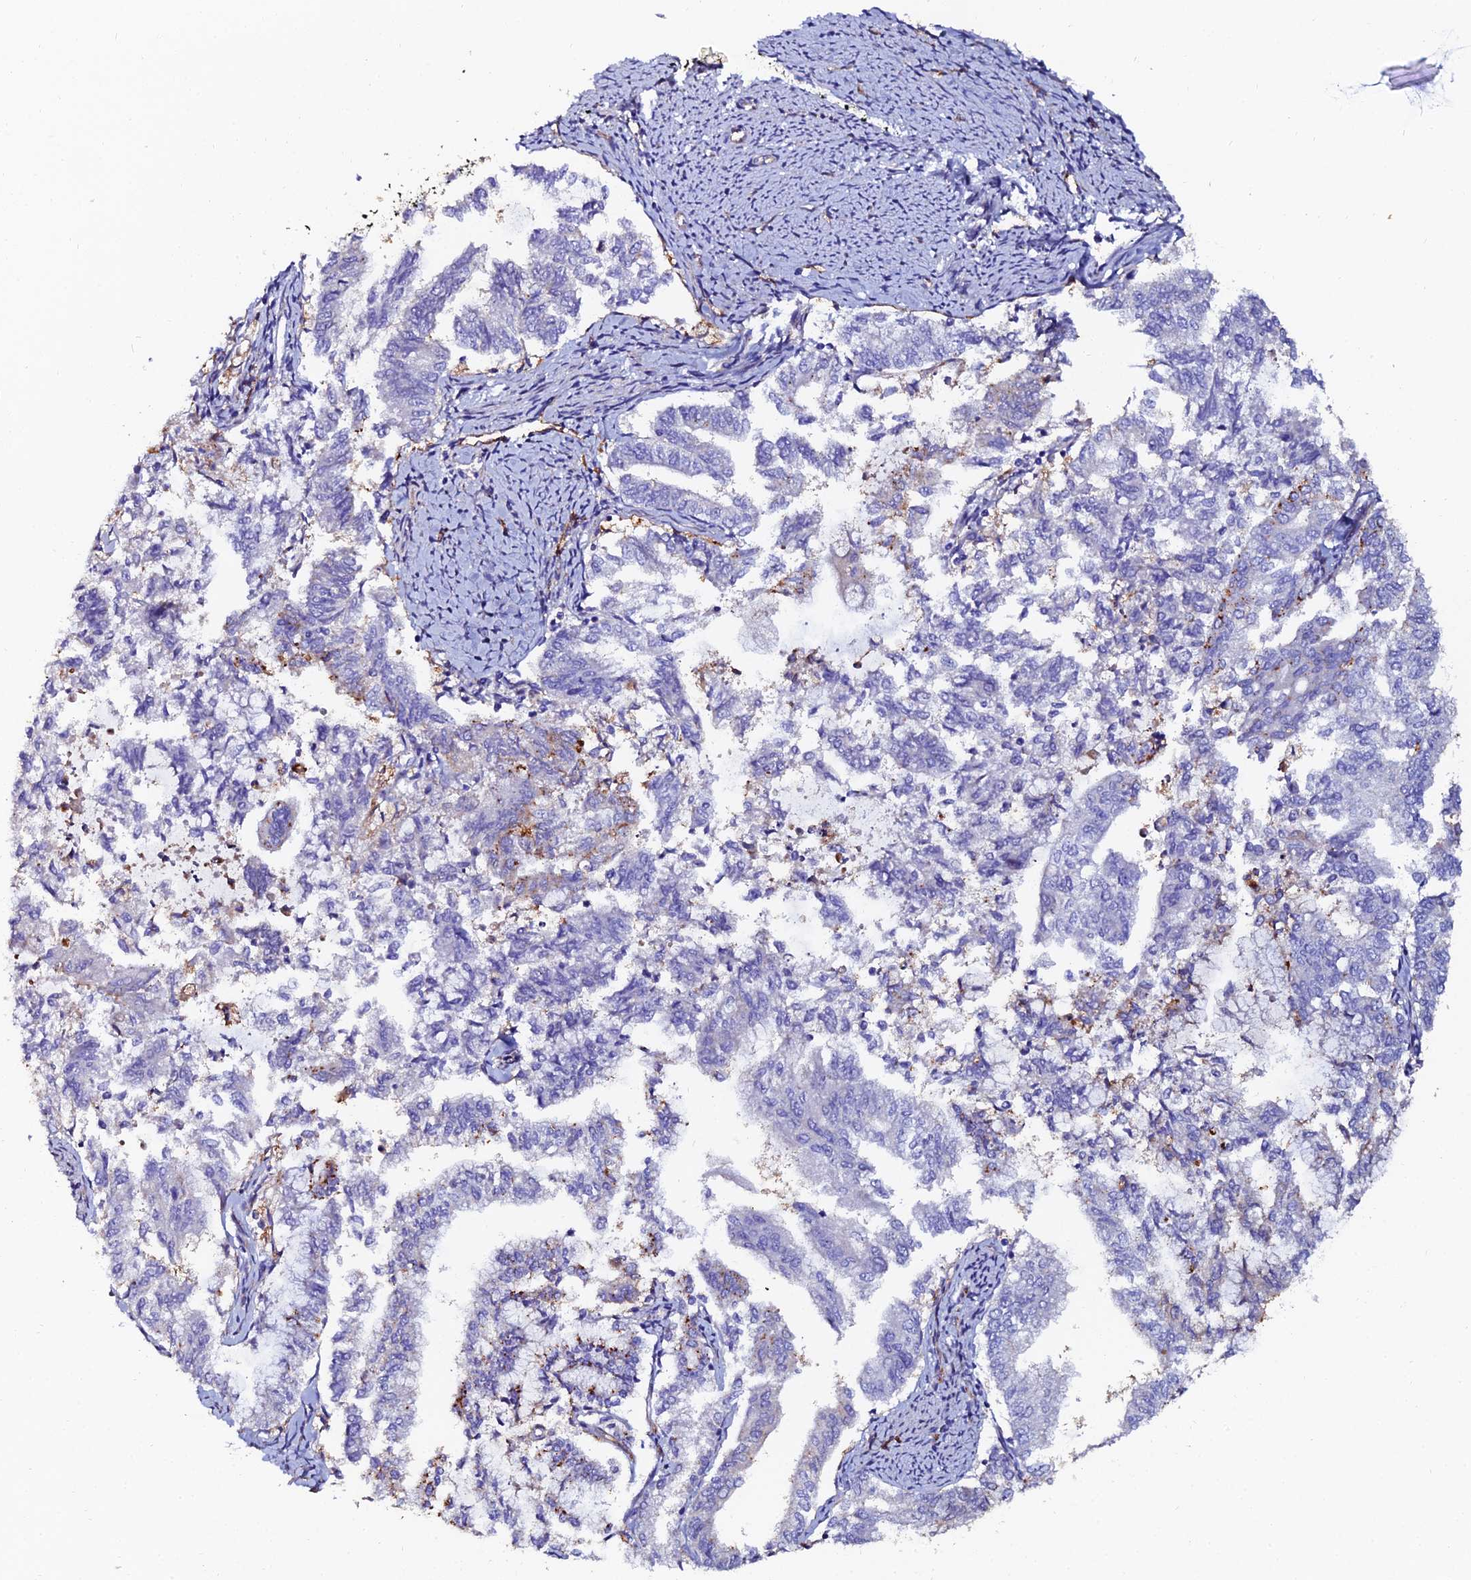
{"staining": {"intensity": "moderate", "quantity": "<25%", "location": "cytoplasmic/membranous"}, "tissue": "endometrial cancer", "cell_type": "Tumor cells", "image_type": "cancer", "snomed": [{"axis": "morphology", "description": "Adenocarcinoma, NOS"}, {"axis": "topography", "description": "Endometrium"}], "caption": "Endometrial cancer tissue reveals moderate cytoplasmic/membranous positivity in approximately <25% of tumor cells, visualized by immunohistochemistry.", "gene": "C6", "patient": {"sex": "female", "age": 79}}